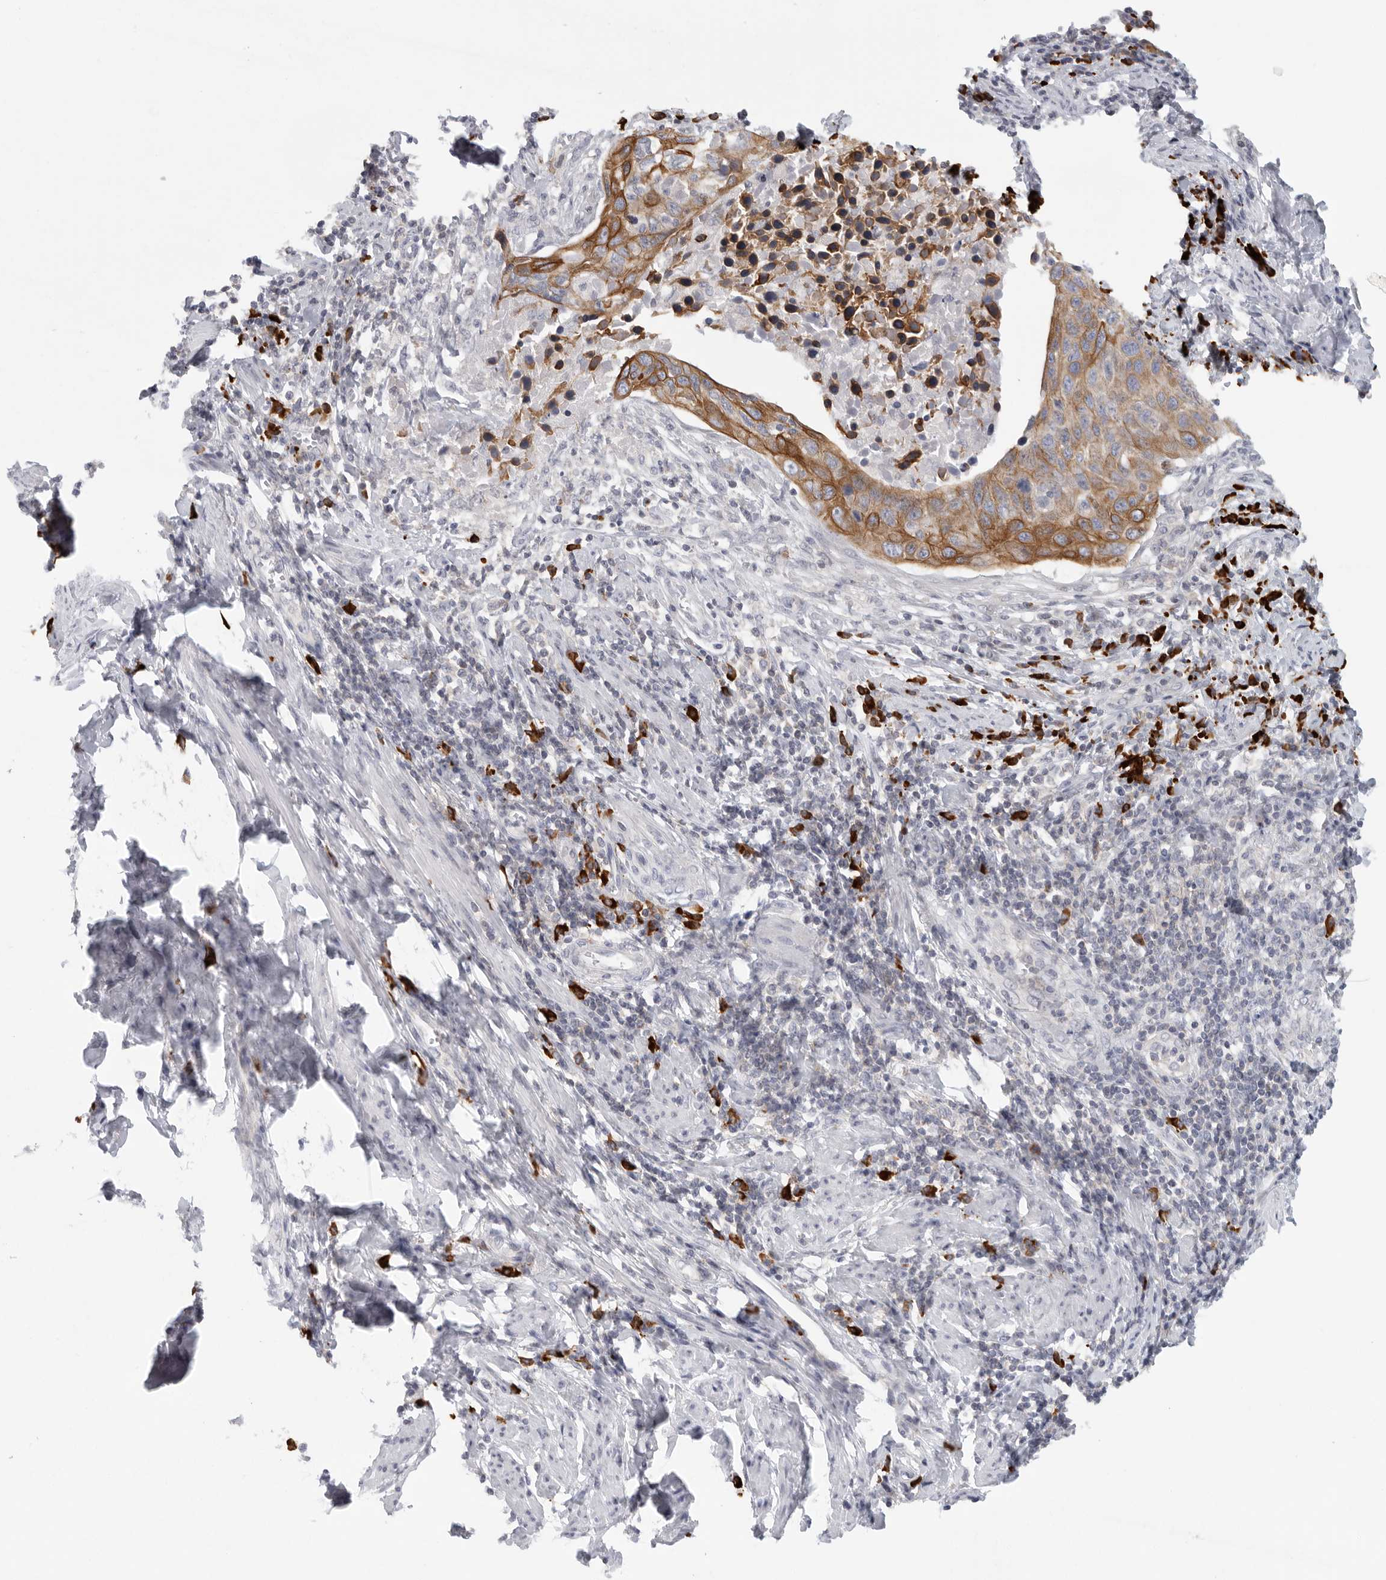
{"staining": {"intensity": "moderate", "quantity": ">75%", "location": "cytoplasmic/membranous"}, "tissue": "cervical cancer", "cell_type": "Tumor cells", "image_type": "cancer", "snomed": [{"axis": "morphology", "description": "Squamous cell carcinoma, NOS"}, {"axis": "topography", "description": "Cervix"}], "caption": "Immunohistochemical staining of cervical cancer (squamous cell carcinoma) displays medium levels of moderate cytoplasmic/membranous protein expression in approximately >75% of tumor cells.", "gene": "TMEM69", "patient": {"sex": "female", "age": 53}}